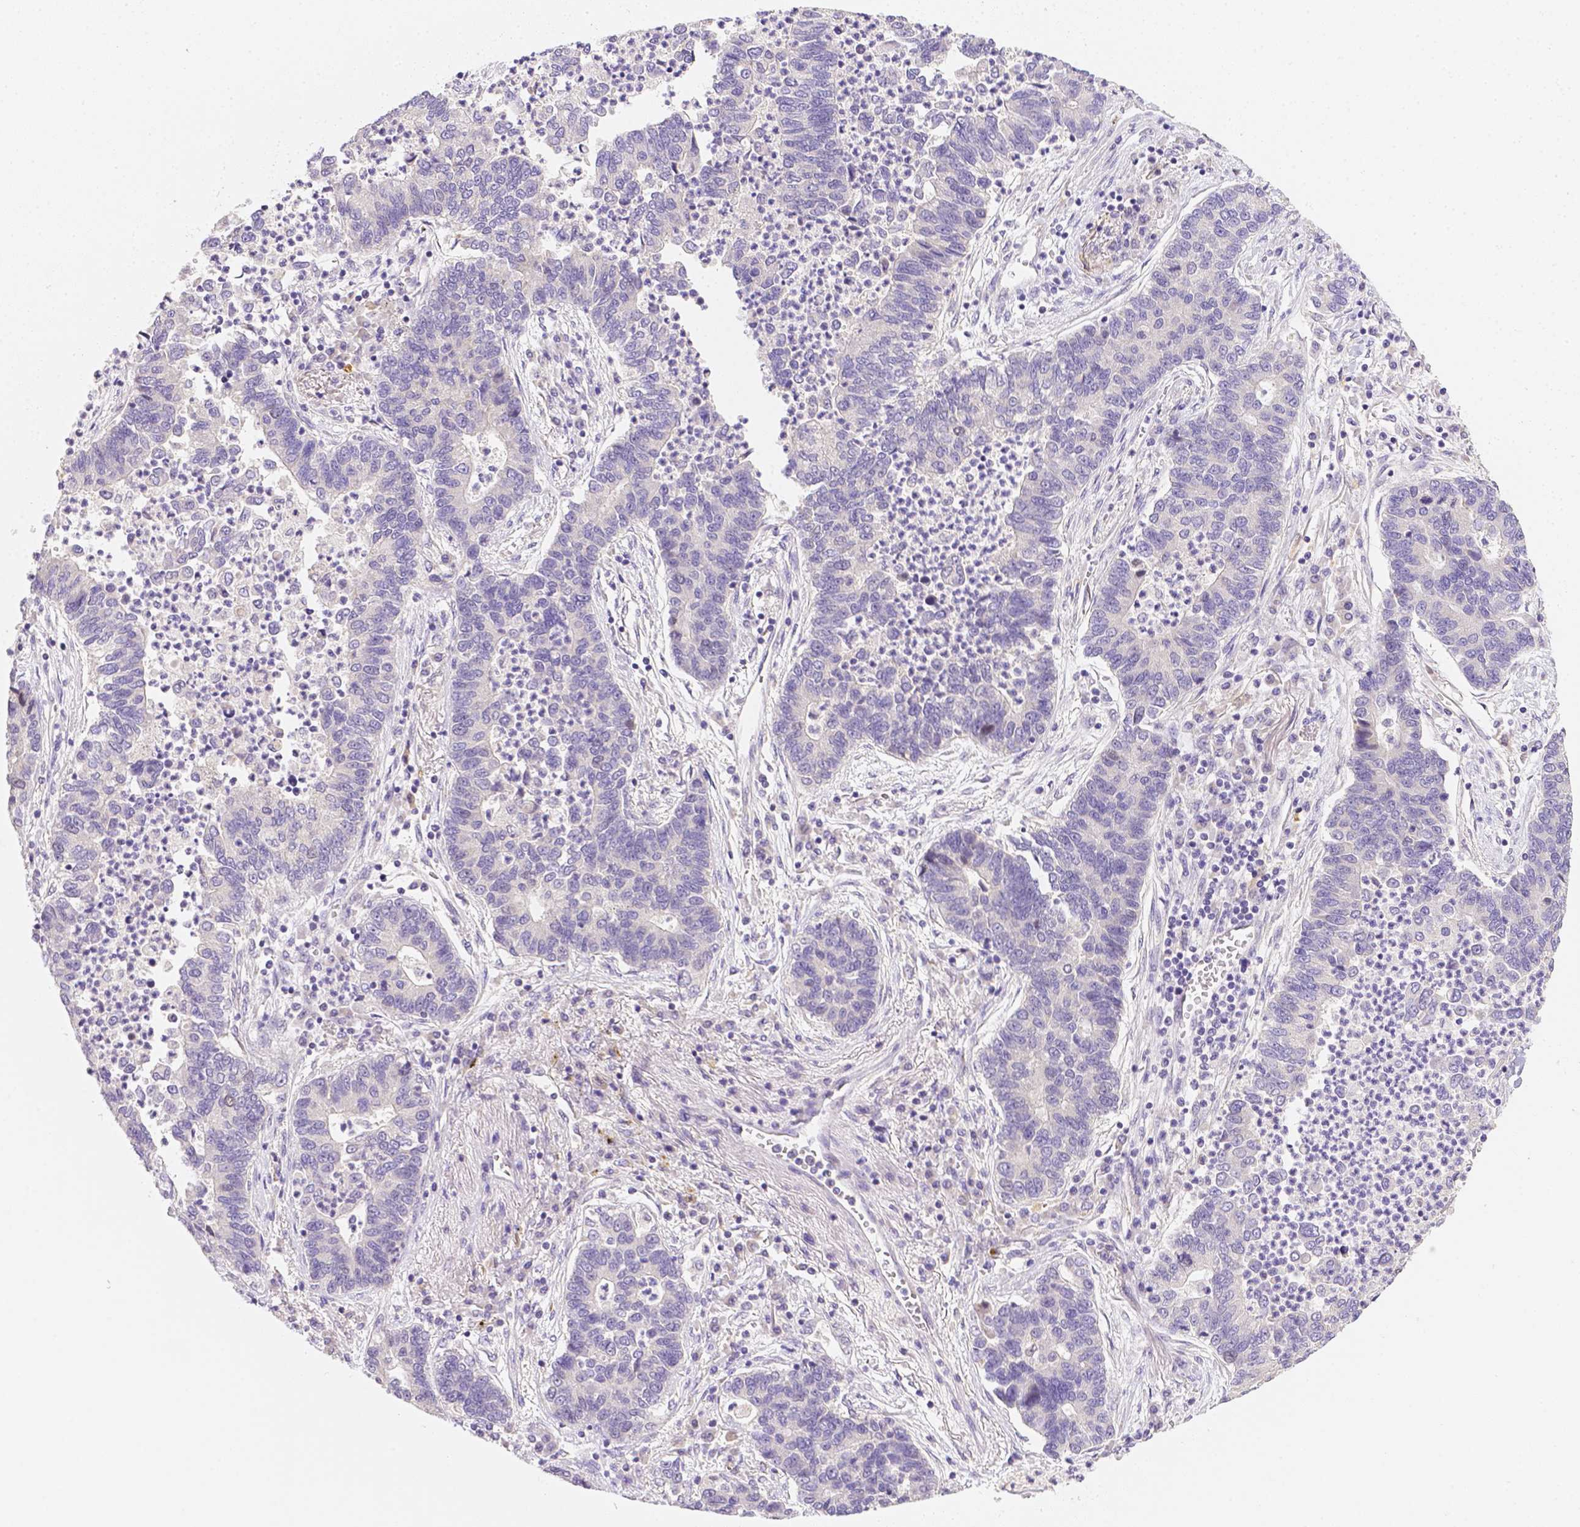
{"staining": {"intensity": "negative", "quantity": "none", "location": "none"}, "tissue": "lung cancer", "cell_type": "Tumor cells", "image_type": "cancer", "snomed": [{"axis": "morphology", "description": "Adenocarcinoma, NOS"}, {"axis": "topography", "description": "Lung"}], "caption": "Adenocarcinoma (lung) stained for a protein using IHC displays no positivity tumor cells.", "gene": "C10orf67", "patient": {"sex": "female", "age": 57}}